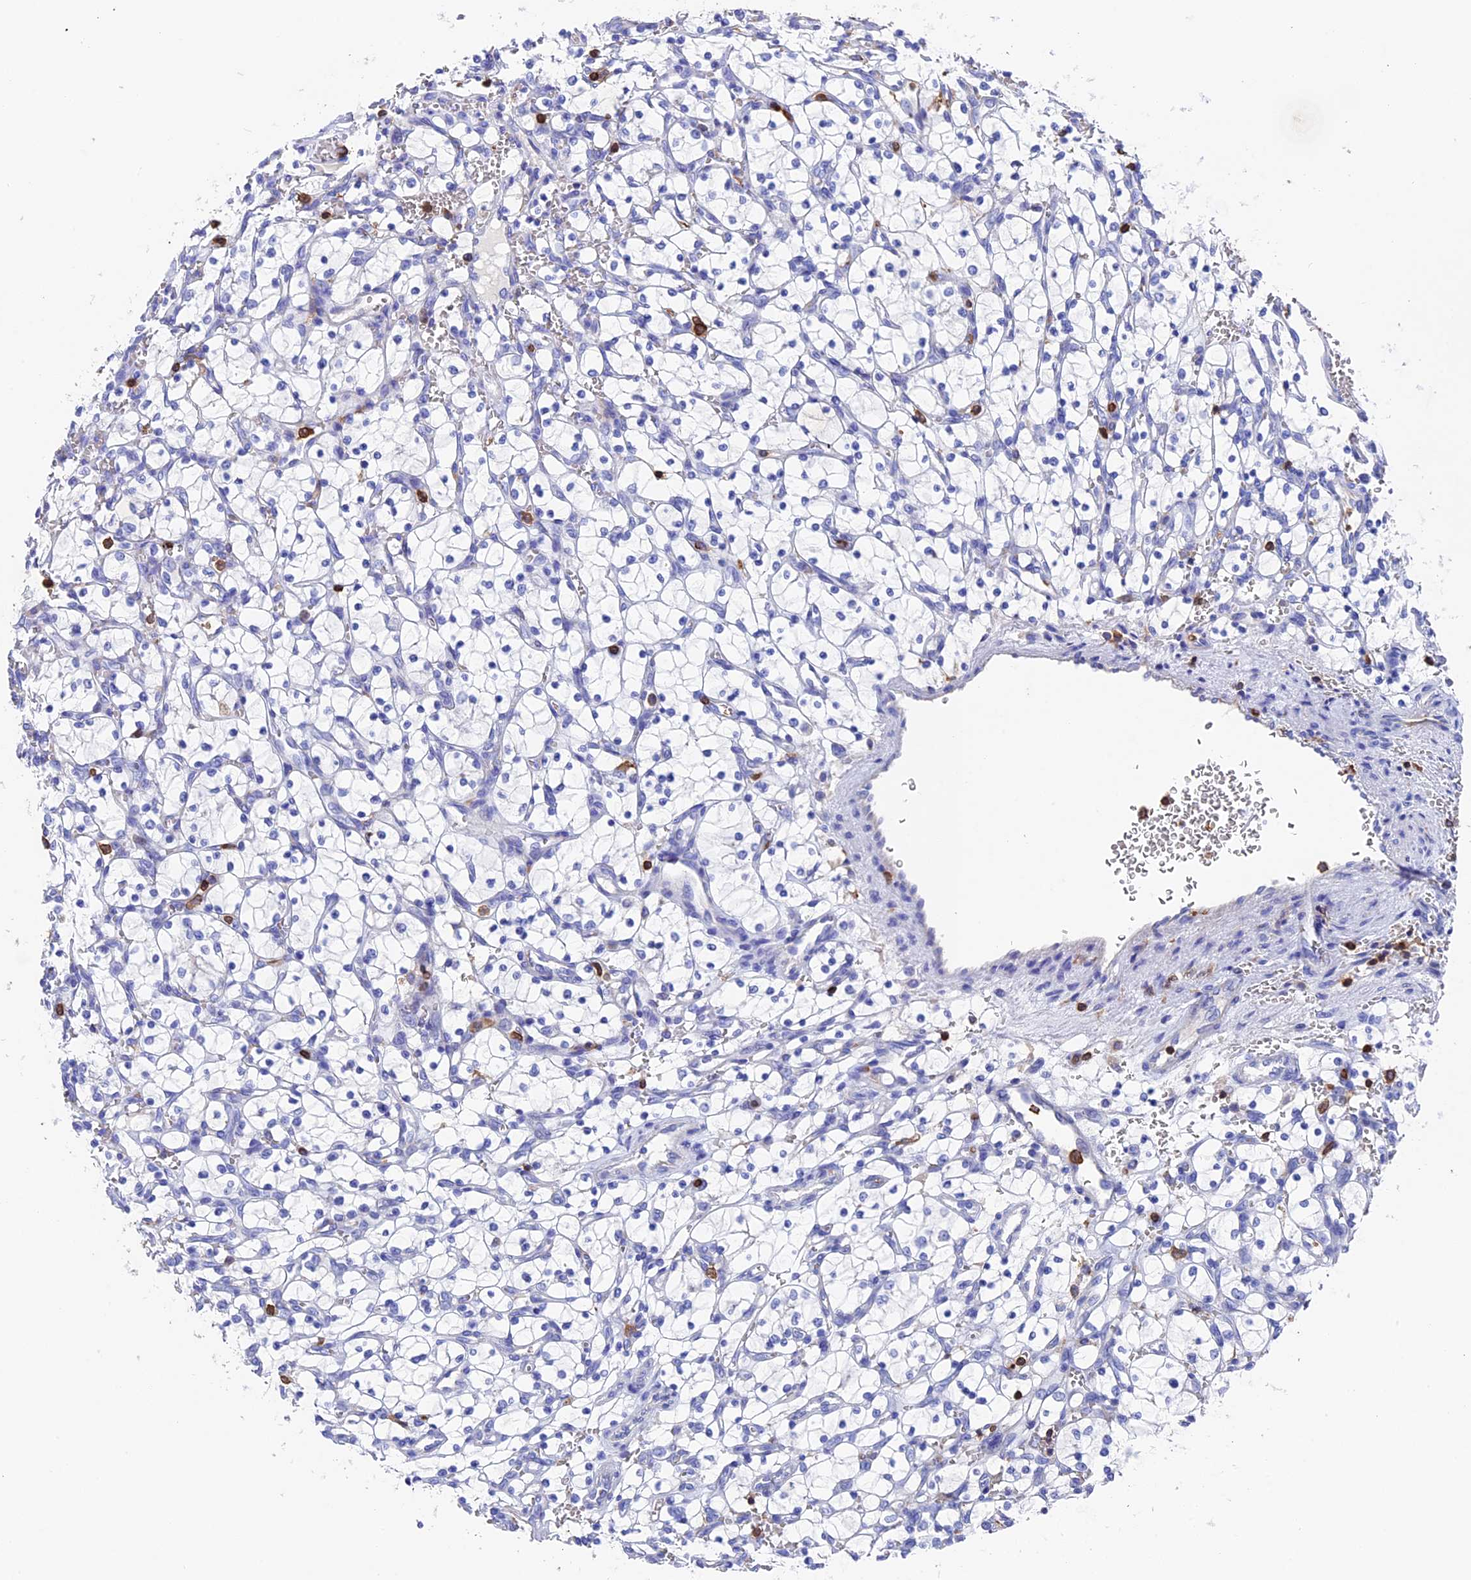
{"staining": {"intensity": "negative", "quantity": "none", "location": "none"}, "tissue": "renal cancer", "cell_type": "Tumor cells", "image_type": "cancer", "snomed": [{"axis": "morphology", "description": "Adenocarcinoma, NOS"}, {"axis": "topography", "description": "Kidney"}], "caption": "The immunohistochemistry photomicrograph has no significant expression in tumor cells of adenocarcinoma (renal) tissue.", "gene": "ADAT1", "patient": {"sex": "female", "age": 69}}